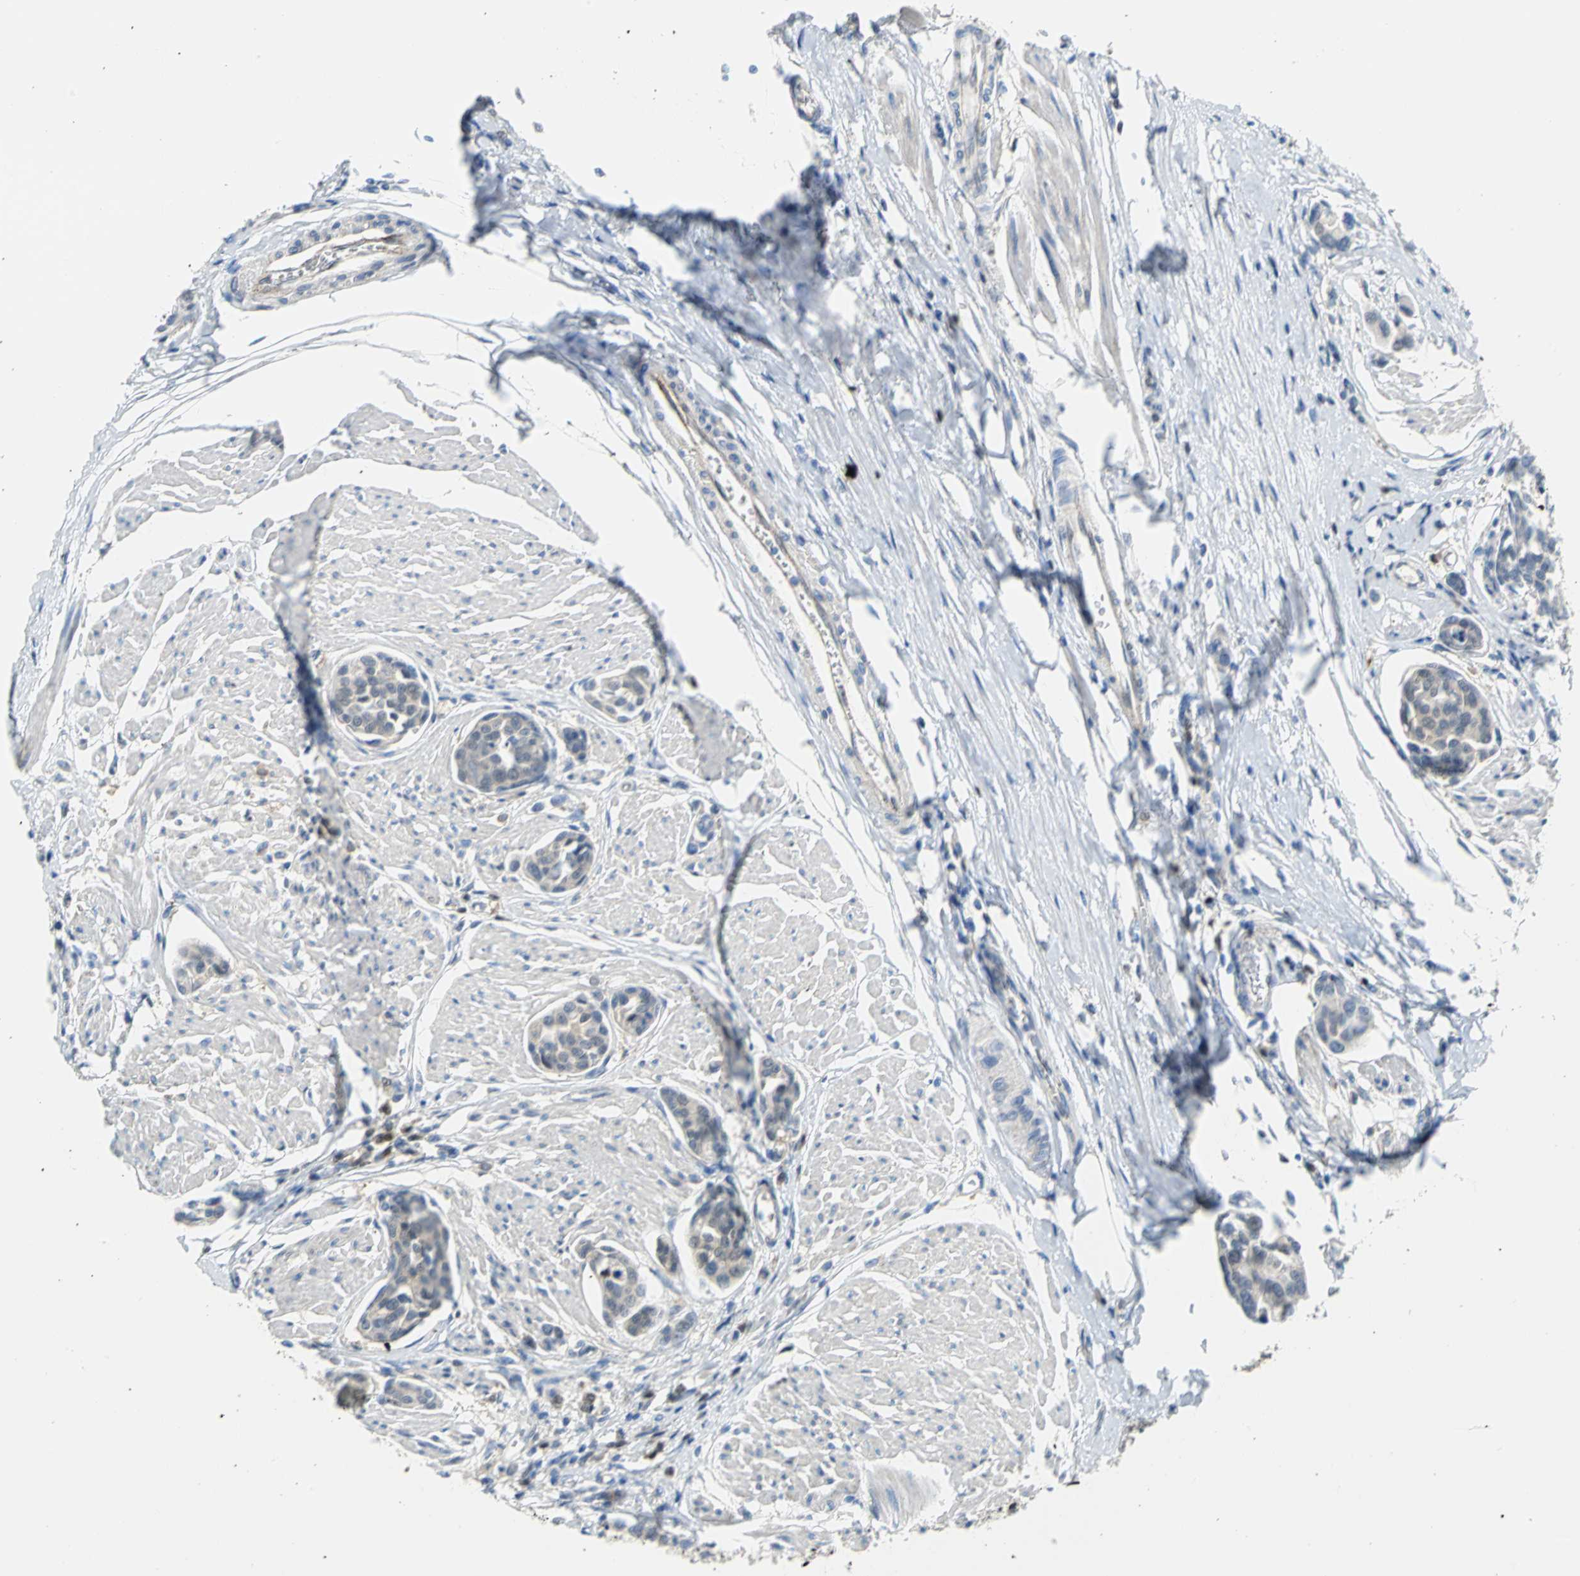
{"staining": {"intensity": "weak", "quantity": "<25%", "location": "cytoplasmic/membranous"}, "tissue": "urothelial cancer", "cell_type": "Tumor cells", "image_type": "cancer", "snomed": [{"axis": "morphology", "description": "Urothelial carcinoma, High grade"}, {"axis": "topography", "description": "Urinary bladder"}], "caption": "Protein analysis of high-grade urothelial carcinoma reveals no significant expression in tumor cells.", "gene": "PGM3", "patient": {"sex": "male", "age": 78}}